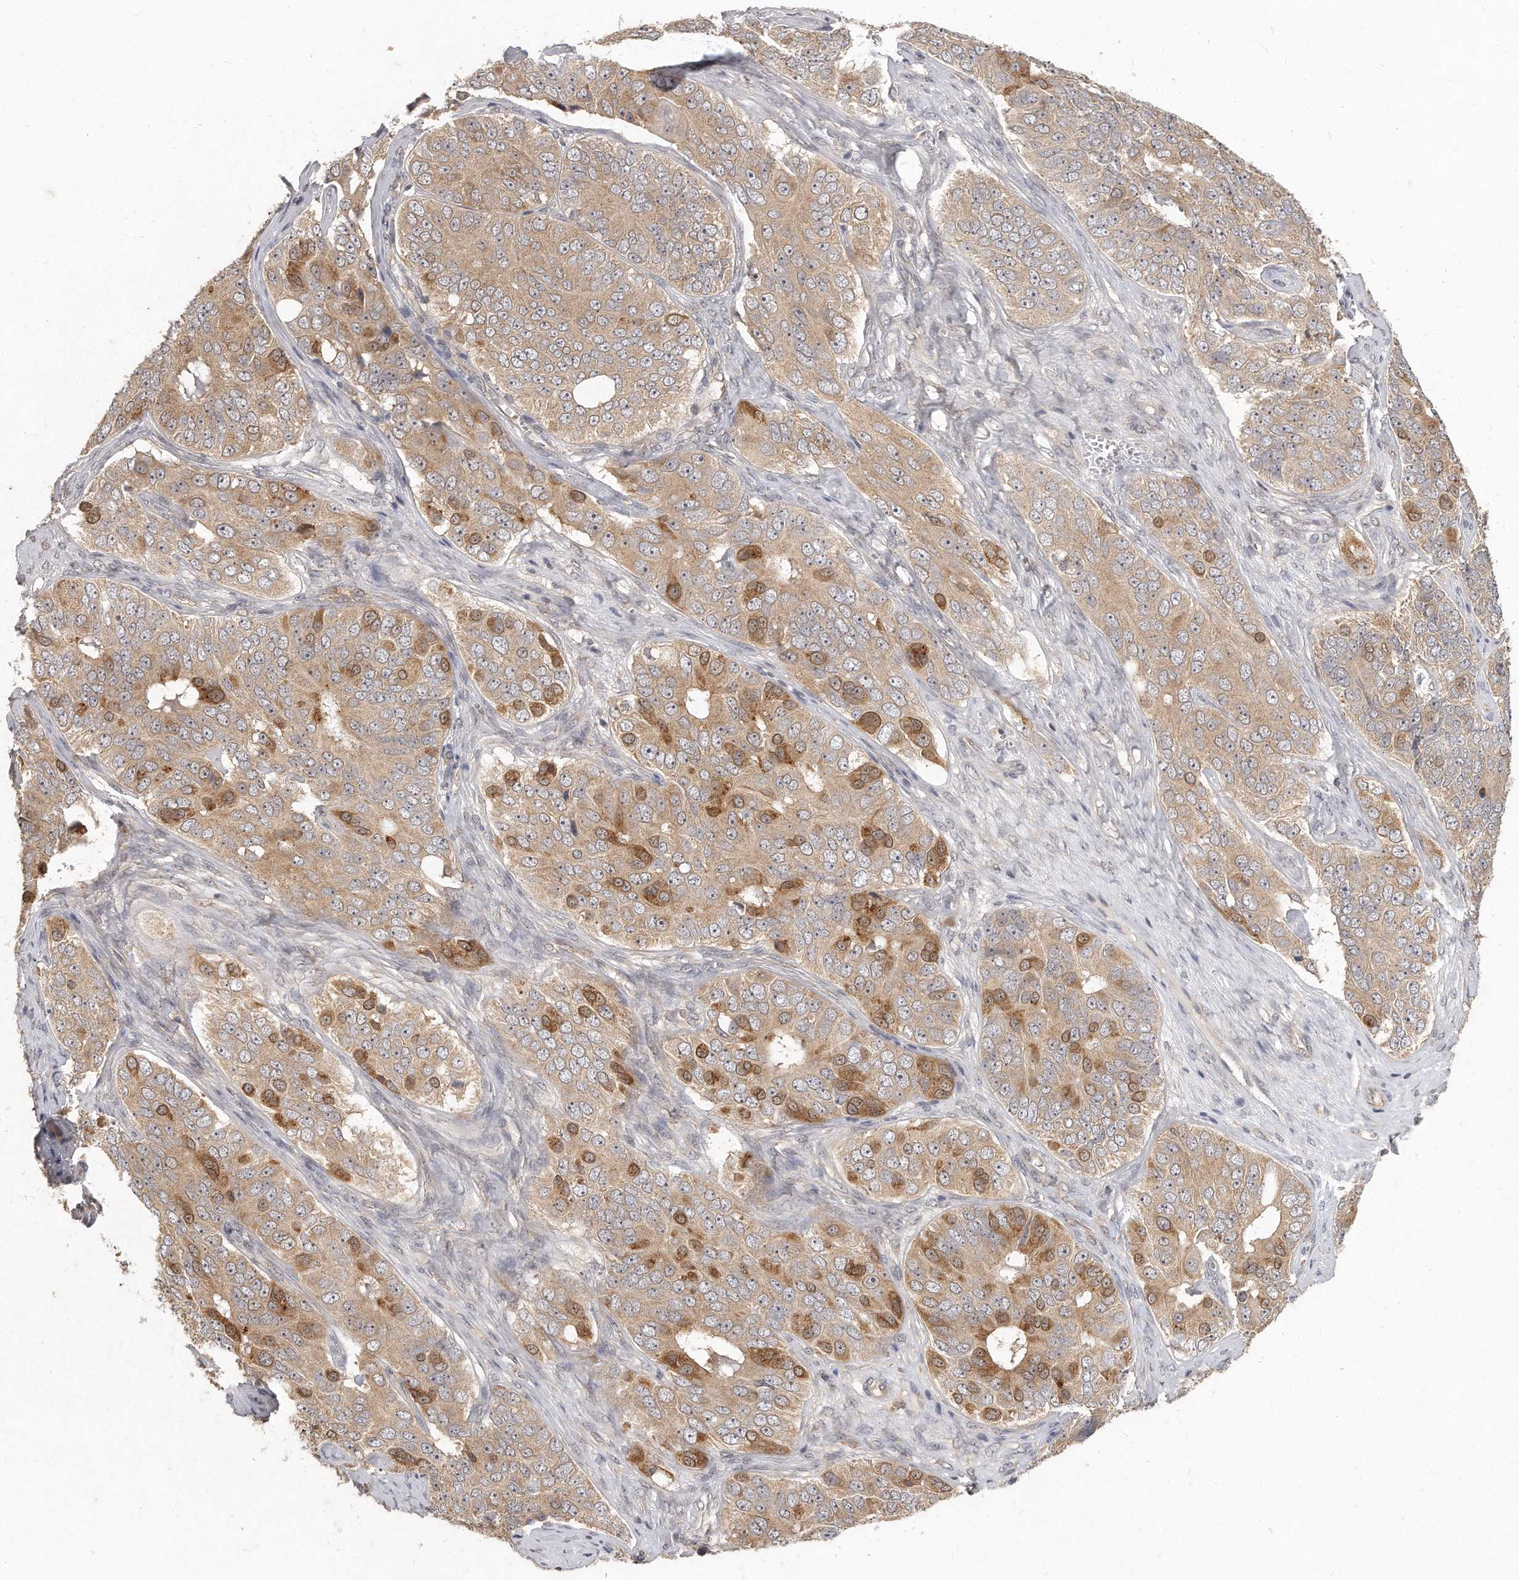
{"staining": {"intensity": "moderate", "quantity": ">75%", "location": "cytoplasmic/membranous"}, "tissue": "ovarian cancer", "cell_type": "Tumor cells", "image_type": "cancer", "snomed": [{"axis": "morphology", "description": "Carcinoma, endometroid"}, {"axis": "topography", "description": "Ovary"}], "caption": "This image exhibits IHC staining of human ovarian cancer (endometroid carcinoma), with medium moderate cytoplasmic/membranous staining in approximately >75% of tumor cells.", "gene": "LGALS8", "patient": {"sex": "female", "age": 51}}